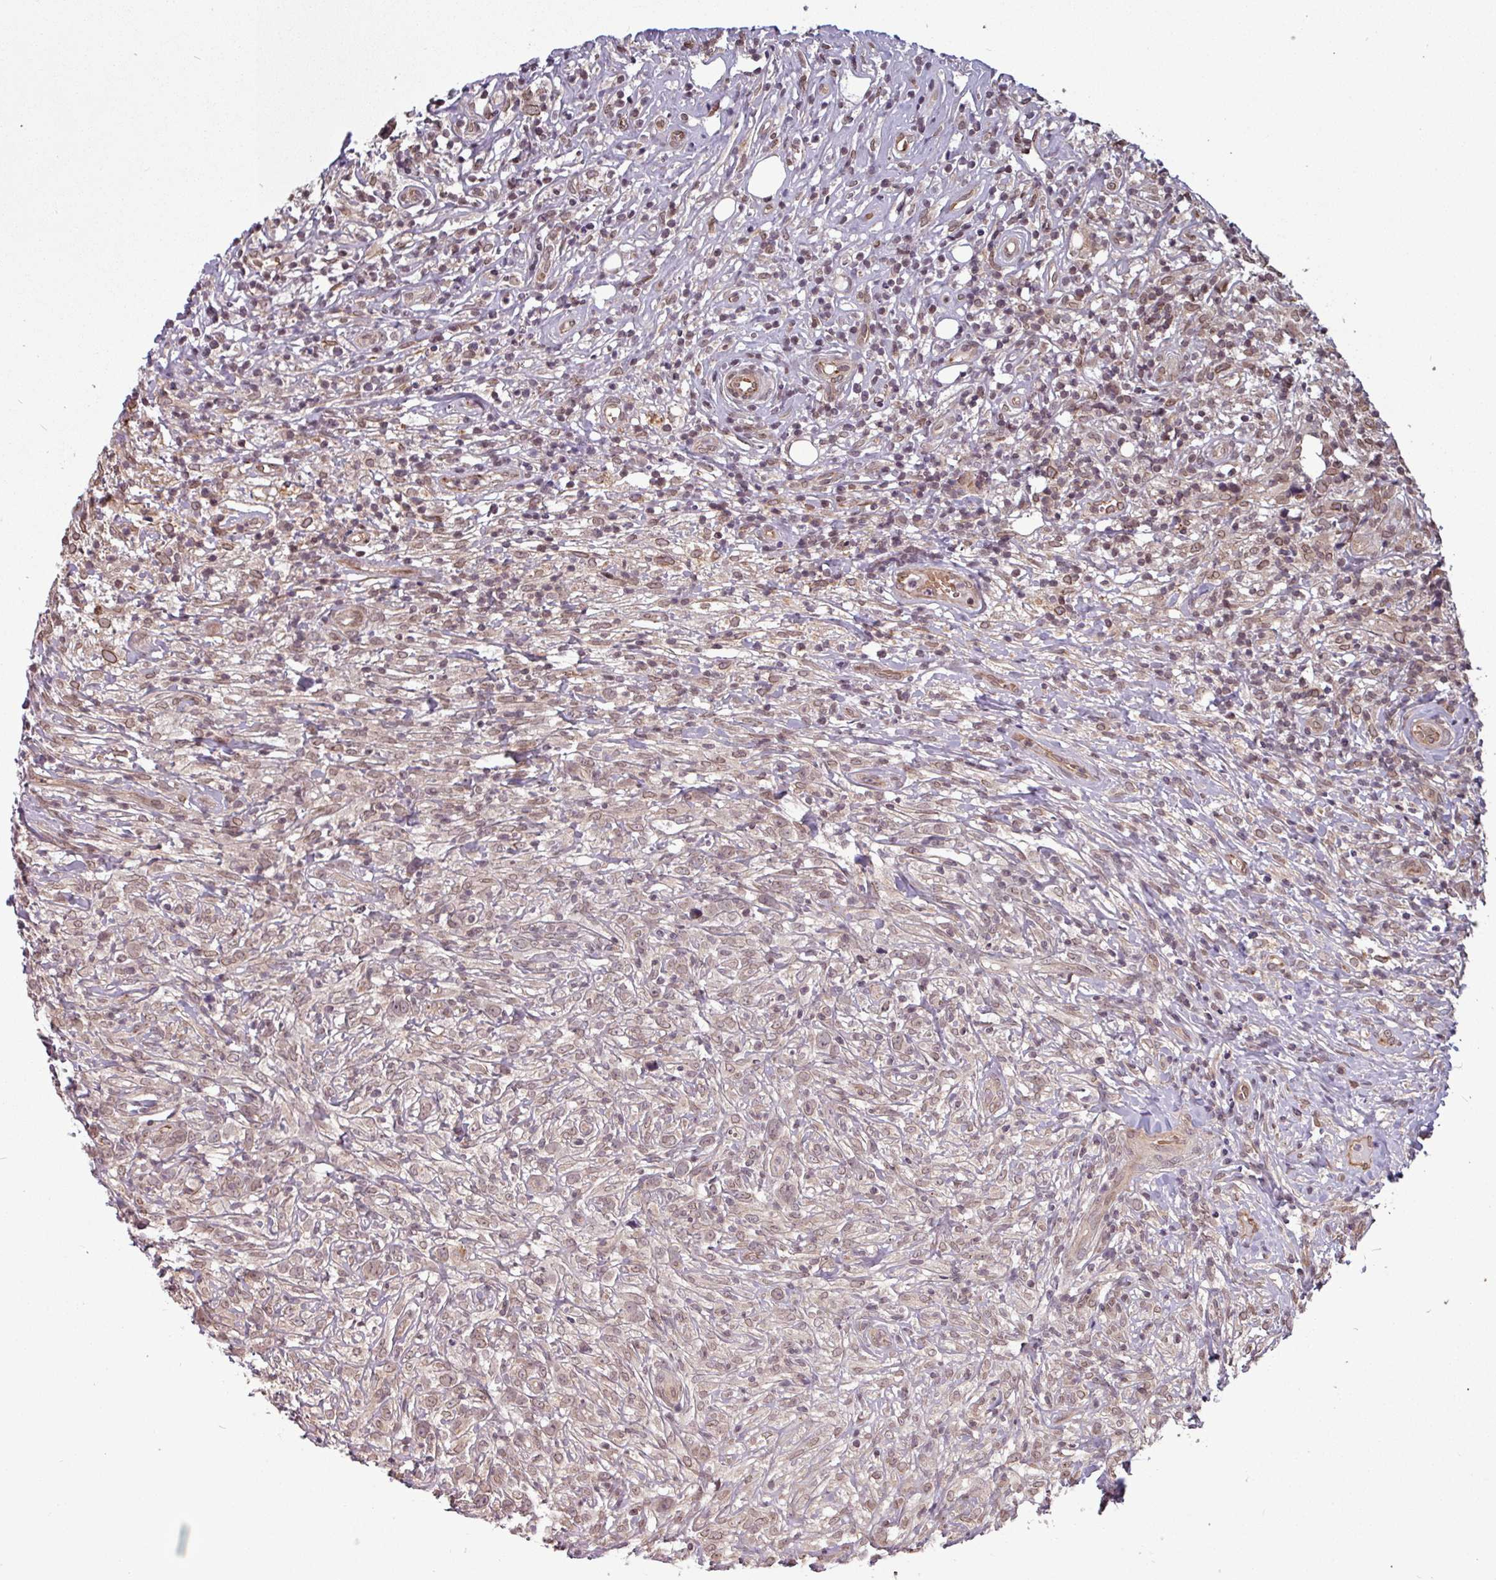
{"staining": {"intensity": "negative", "quantity": "none", "location": "none"}, "tissue": "lymphoma", "cell_type": "Tumor cells", "image_type": "cancer", "snomed": [{"axis": "morphology", "description": "Hodgkin's disease, NOS"}, {"axis": "topography", "description": "No Tissue"}], "caption": "This histopathology image is of Hodgkin's disease stained with immunohistochemistry (IHC) to label a protein in brown with the nuclei are counter-stained blue. There is no positivity in tumor cells.", "gene": "RBM4B", "patient": {"sex": "female", "age": 21}}